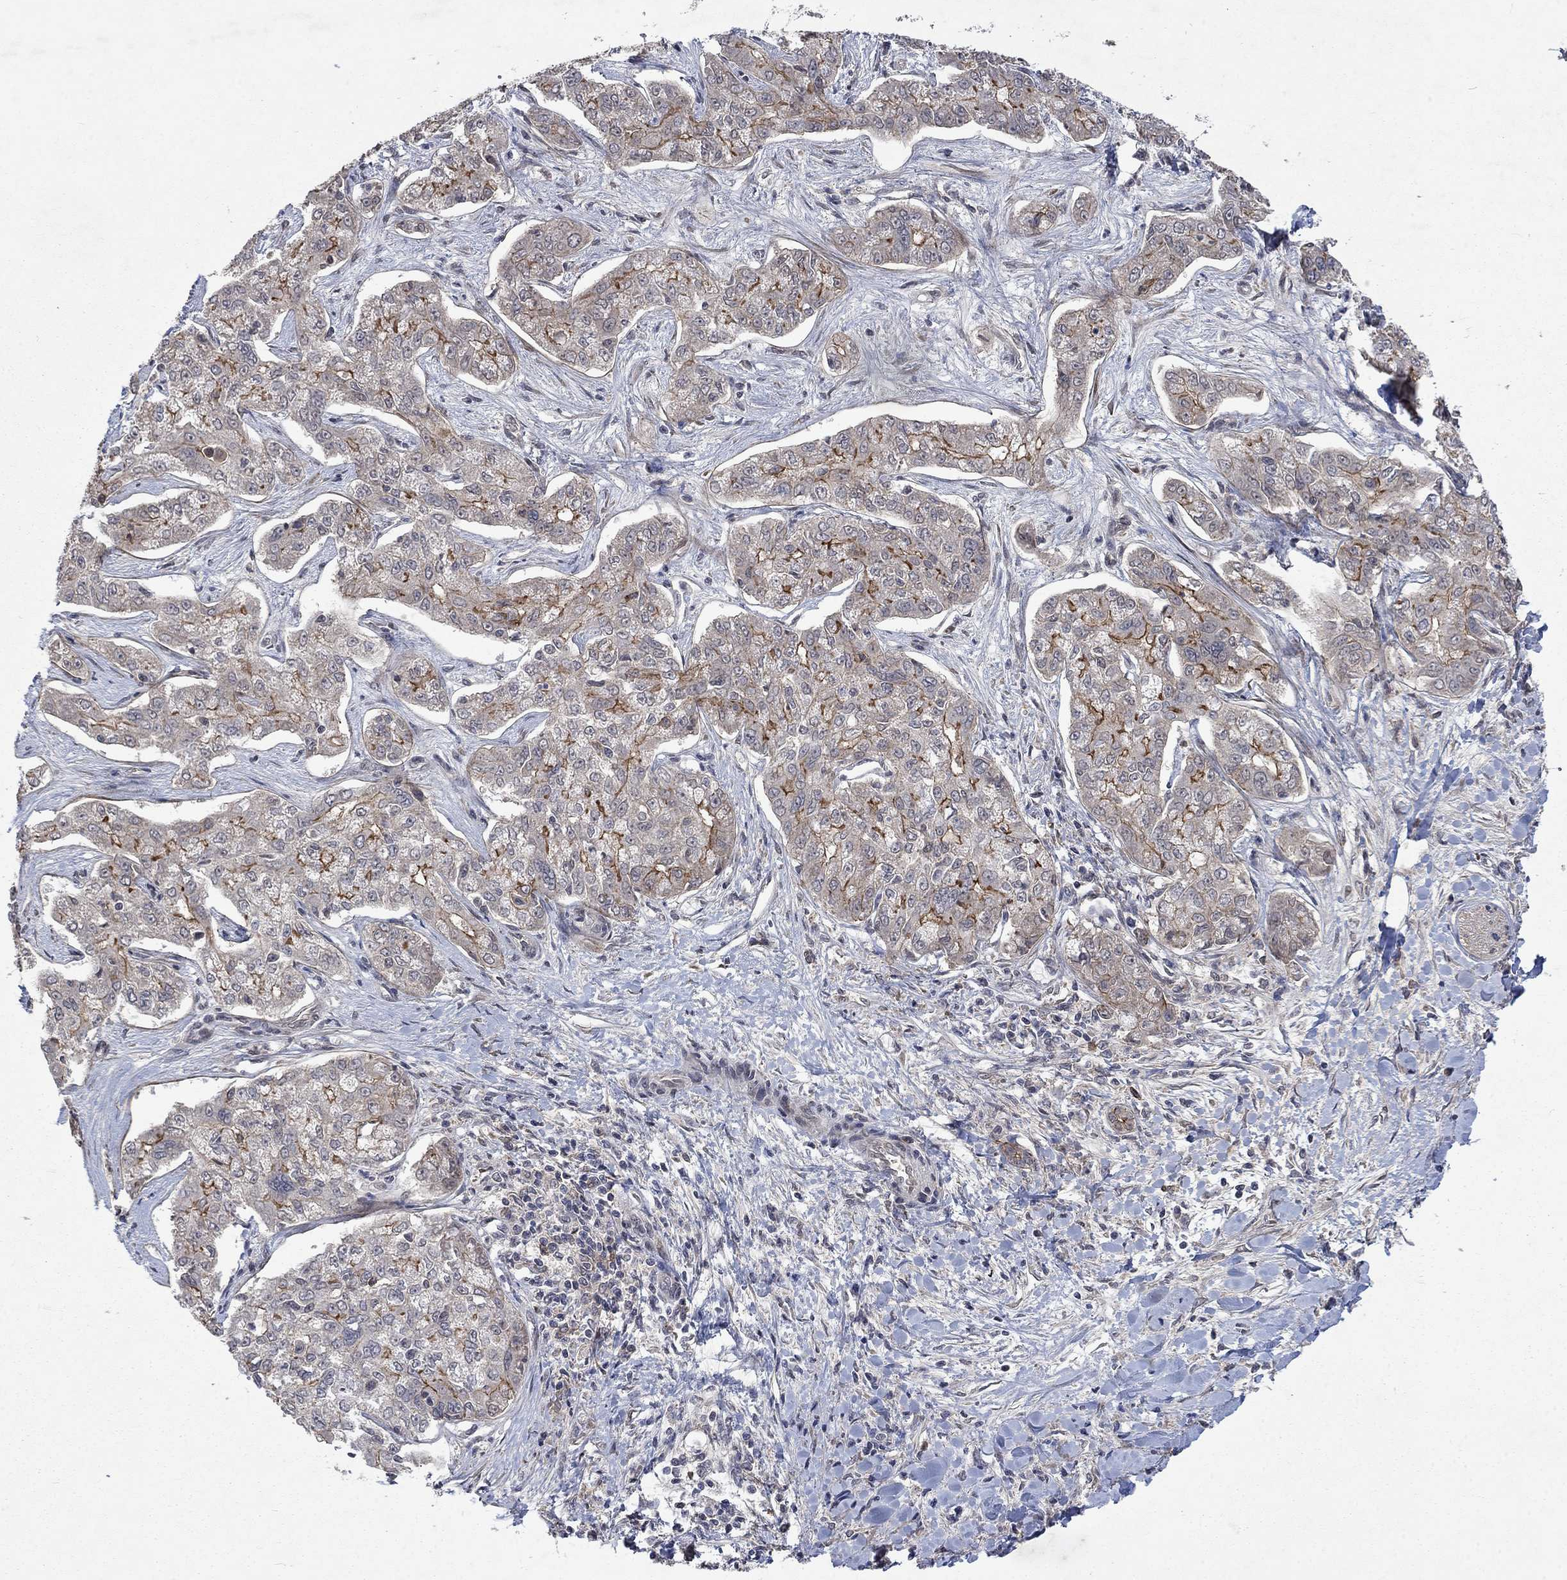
{"staining": {"intensity": "strong", "quantity": "<25%", "location": "cytoplasmic/membranous"}, "tissue": "liver cancer", "cell_type": "Tumor cells", "image_type": "cancer", "snomed": [{"axis": "morphology", "description": "Cholangiocarcinoma"}, {"axis": "topography", "description": "Liver"}], "caption": "DAB immunohistochemical staining of liver cholangiocarcinoma reveals strong cytoplasmic/membranous protein positivity in about <25% of tumor cells.", "gene": "PPP1R9A", "patient": {"sex": "female", "age": 47}}